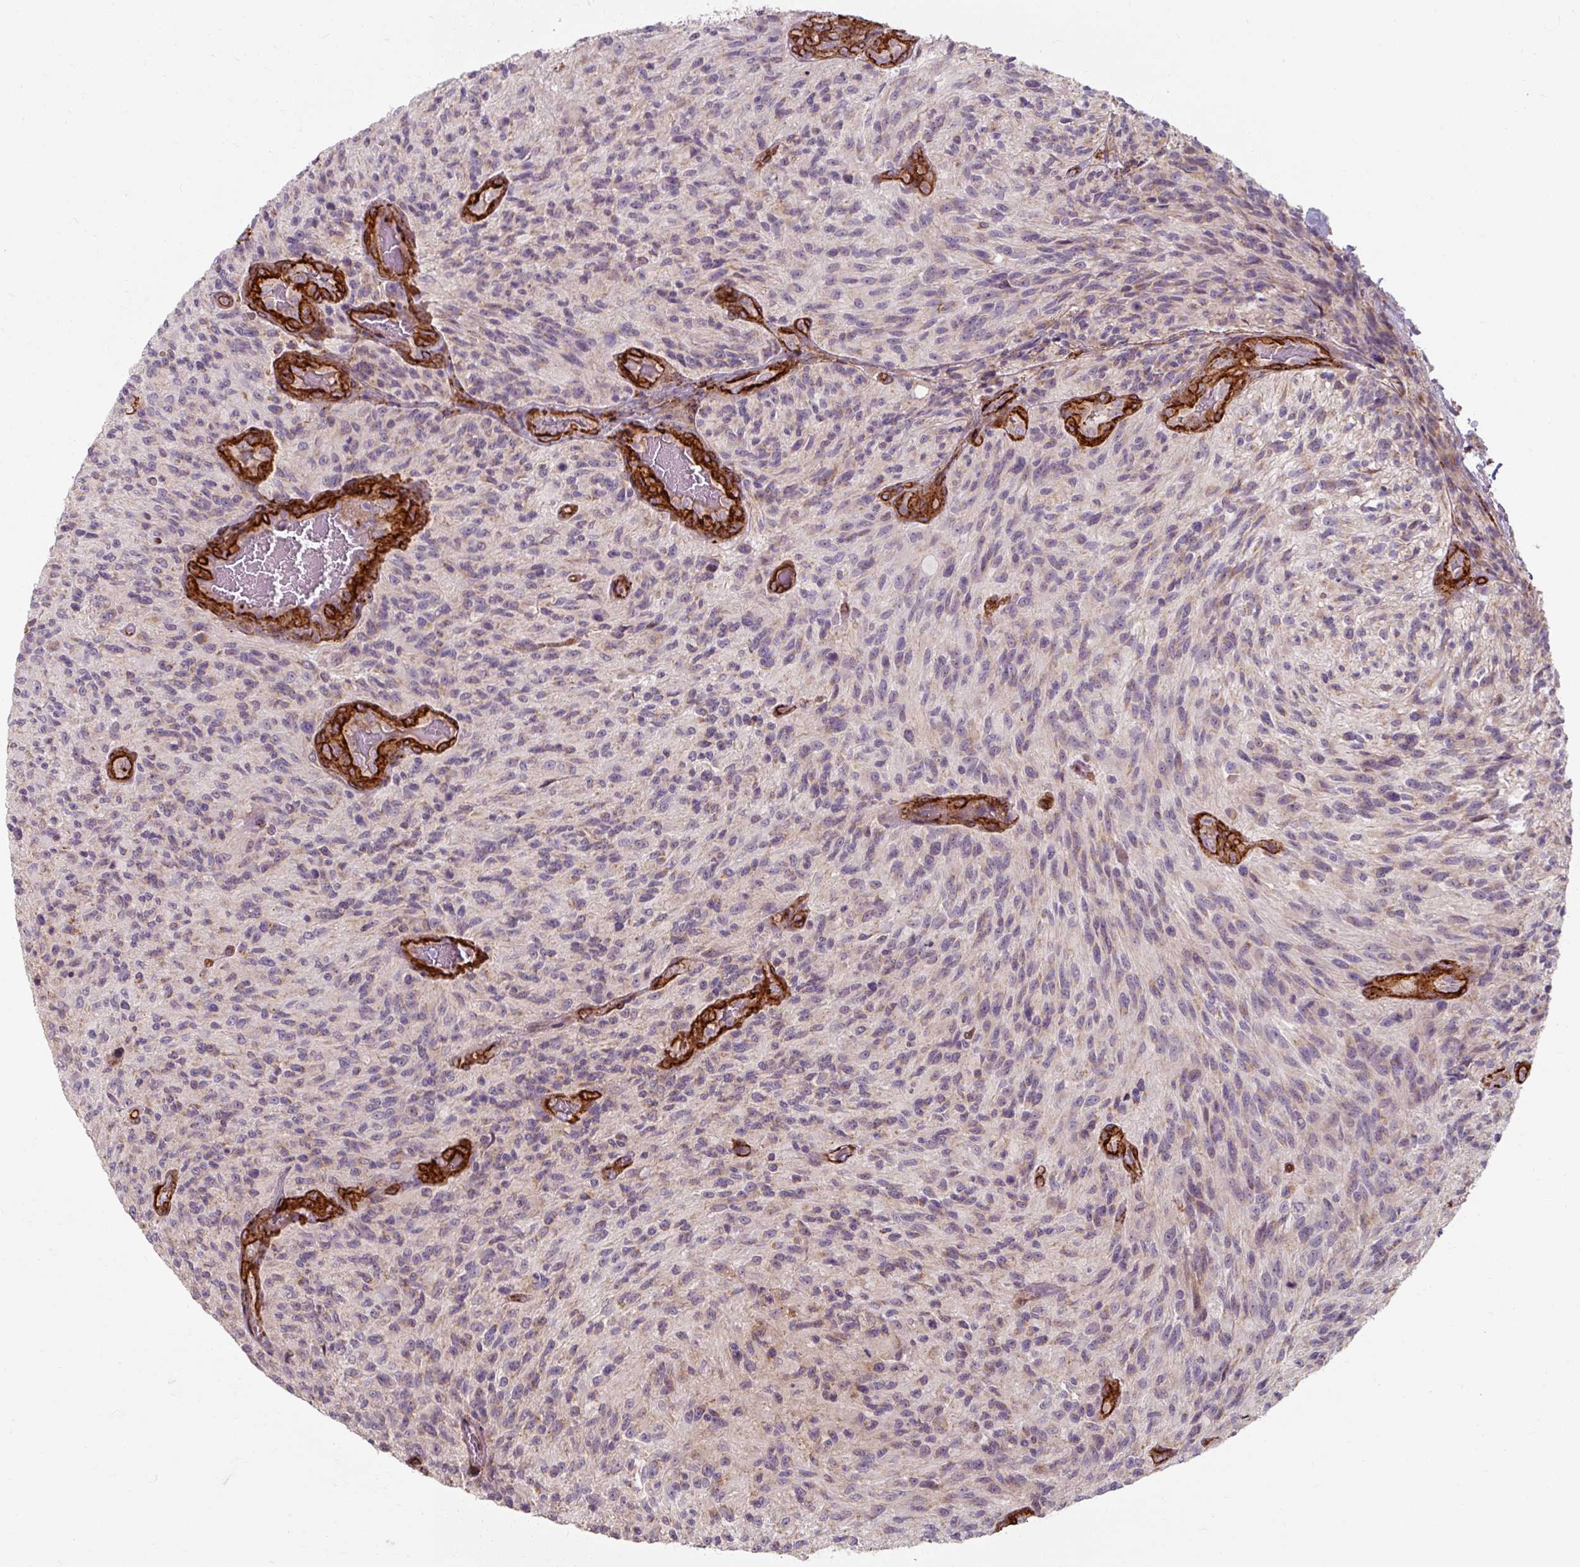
{"staining": {"intensity": "negative", "quantity": "none", "location": "none"}, "tissue": "glioma", "cell_type": "Tumor cells", "image_type": "cancer", "snomed": [{"axis": "morphology", "description": "Normal tissue, NOS"}, {"axis": "morphology", "description": "Glioma, malignant, High grade"}, {"axis": "topography", "description": "Cerebral cortex"}], "caption": "This is a photomicrograph of immunohistochemistry staining of malignant glioma (high-grade), which shows no staining in tumor cells.", "gene": "MRPS5", "patient": {"sex": "male", "age": 56}}